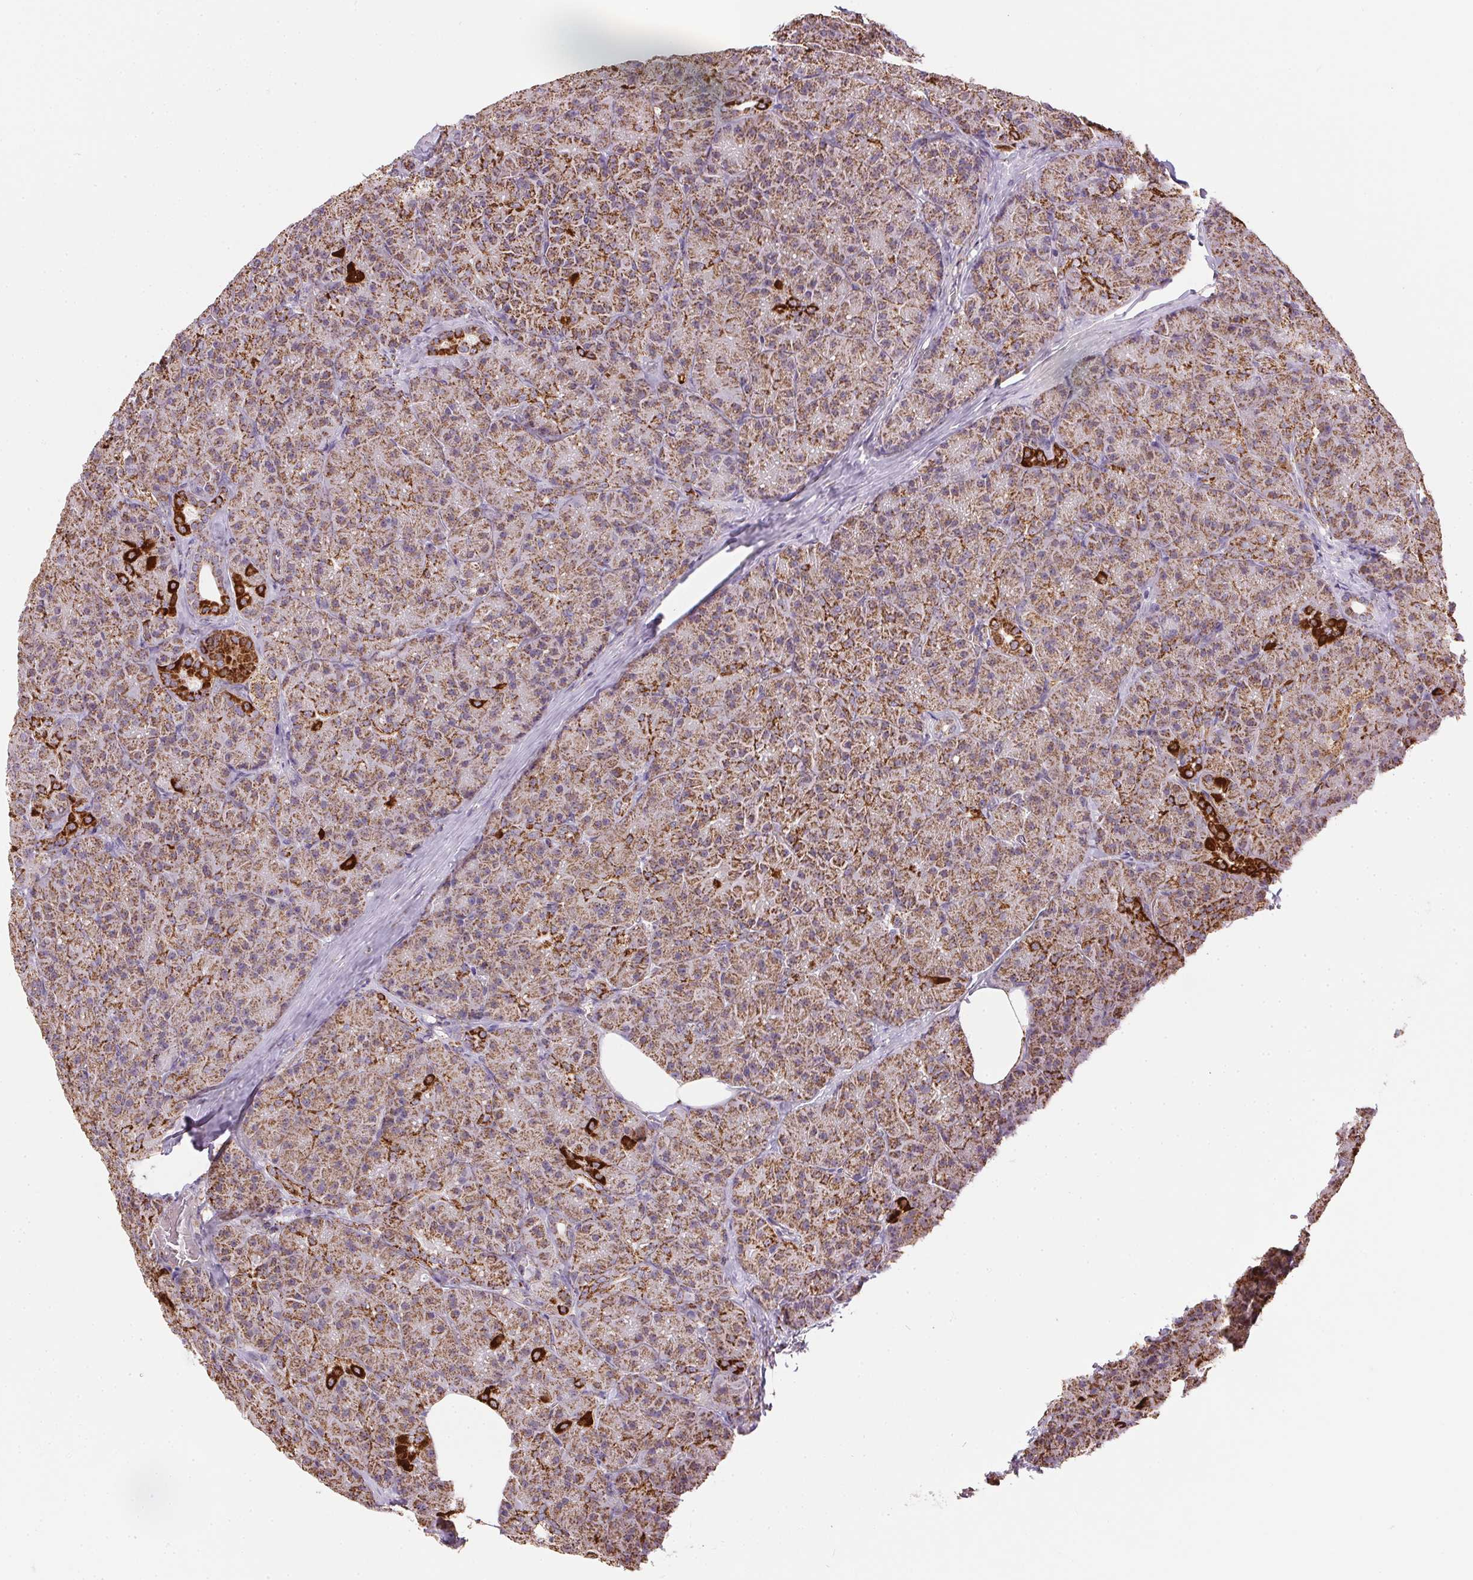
{"staining": {"intensity": "moderate", "quantity": ">75%", "location": "cytoplasmic/membranous"}, "tissue": "pancreas", "cell_type": "Exocrine glandular cells", "image_type": "normal", "snomed": [{"axis": "morphology", "description": "Normal tissue, NOS"}, {"axis": "topography", "description": "Pancreas"}], "caption": "The photomicrograph demonstrates staining of benign pancreas, revealing moderate cytoplasmic/membranous protein positivity (brown color) within exocrine glandular cells. Ihc stains the protein of interest in brown and the nuclei are stained blue.", "gene": "MAPK11", "patient": {"sex": "male", "age": 57}}